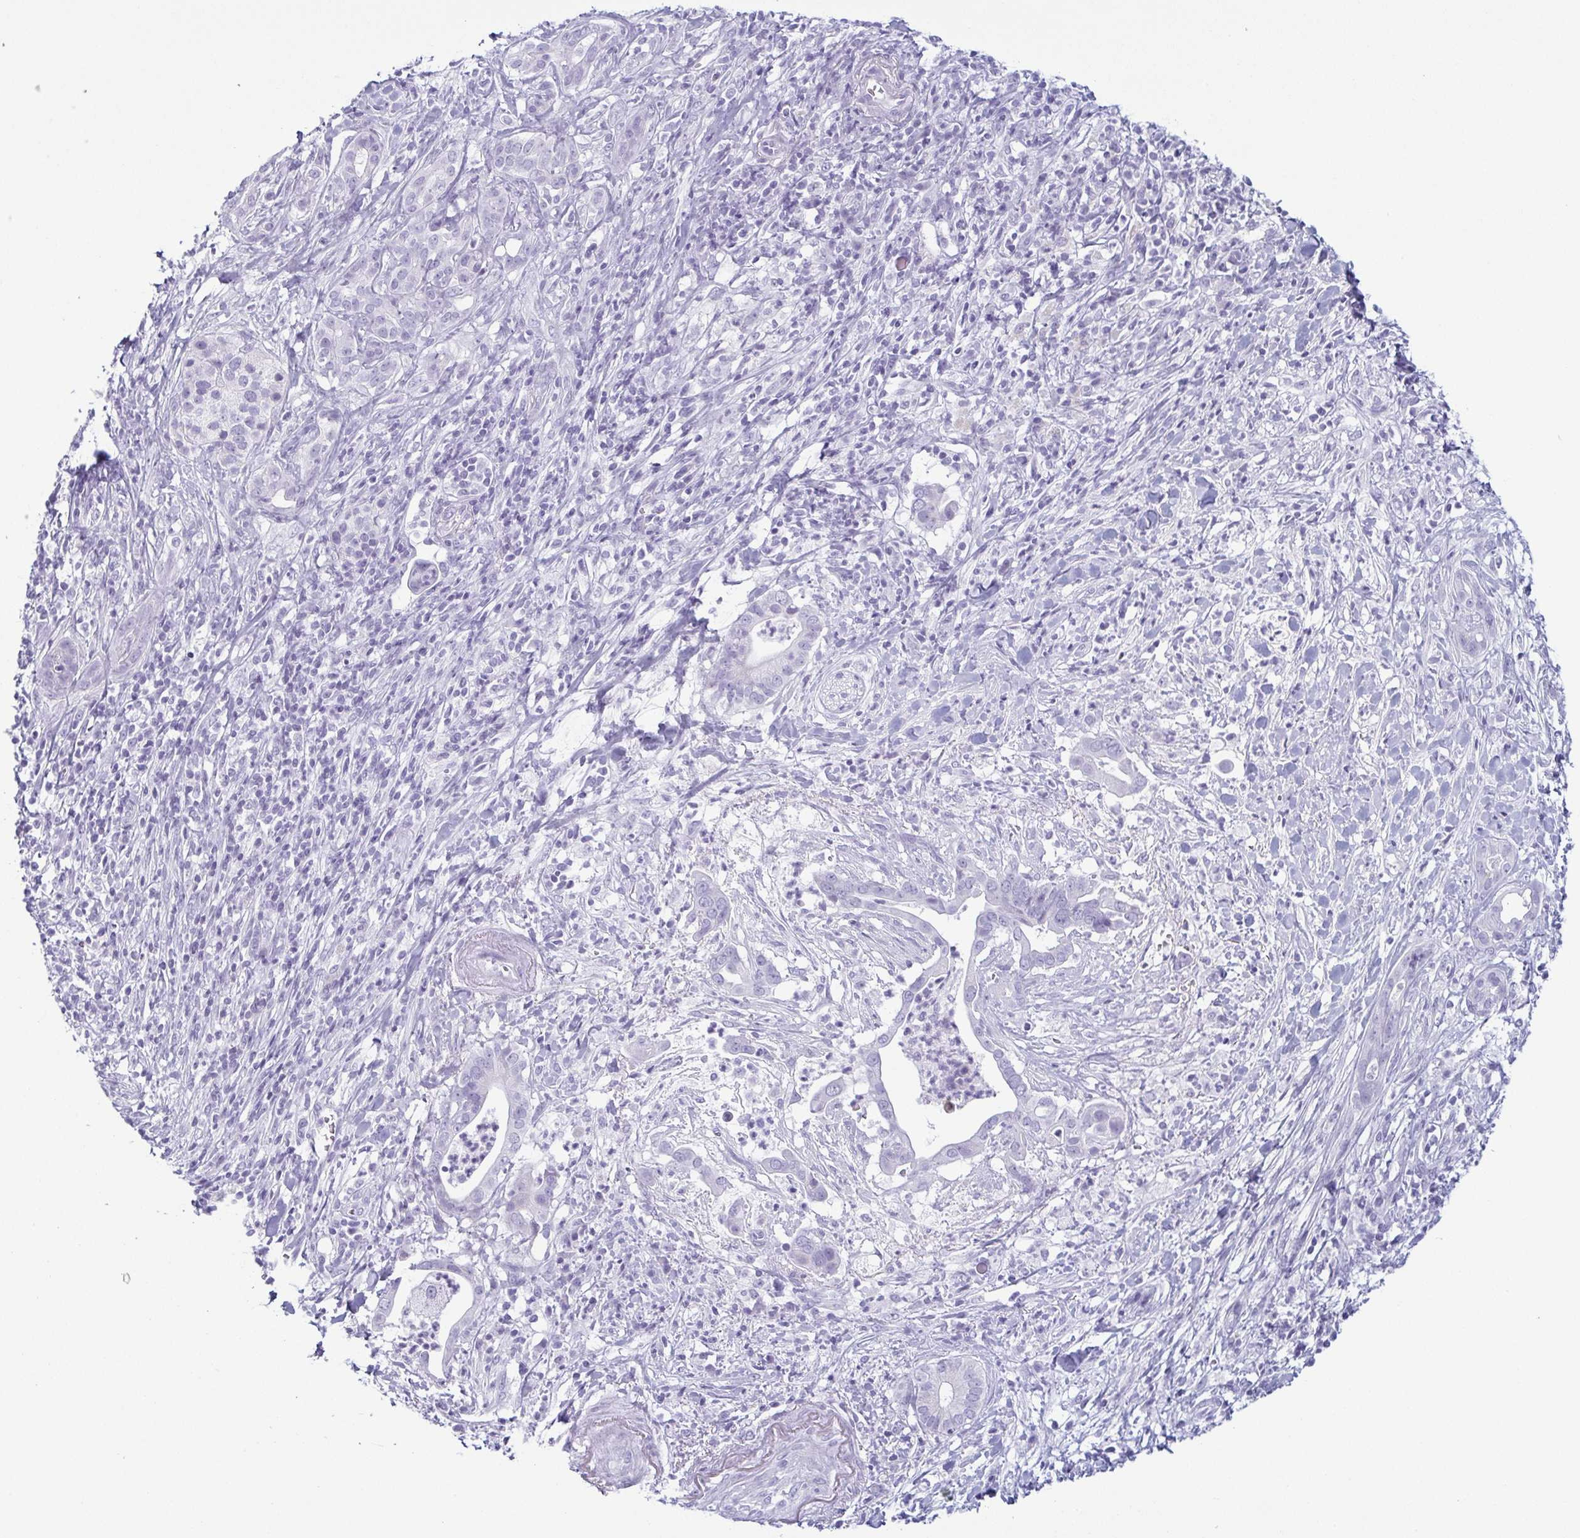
{"staining": {"intensity": "negative", "quantity": "none", "location": "none"}, "tissue": "pancreatic cancer", "cell_type": "Tumor cells", "image_type": "cancer", "snomed": [{"axis": "morphology", "description": "Adenocarcinoma, NOS"}, {"axis": "topography", "description": "Pancreas"}], "caption": "This is a image of IHC staining of pancreatic cancer (adenocarcinoma), which shows no staining in tumor cells. (DAB IHC visualized using brightfield microscopy, high magnification).", "gene": "KRT78", "patient": {"sex": "male", "age": 61}}